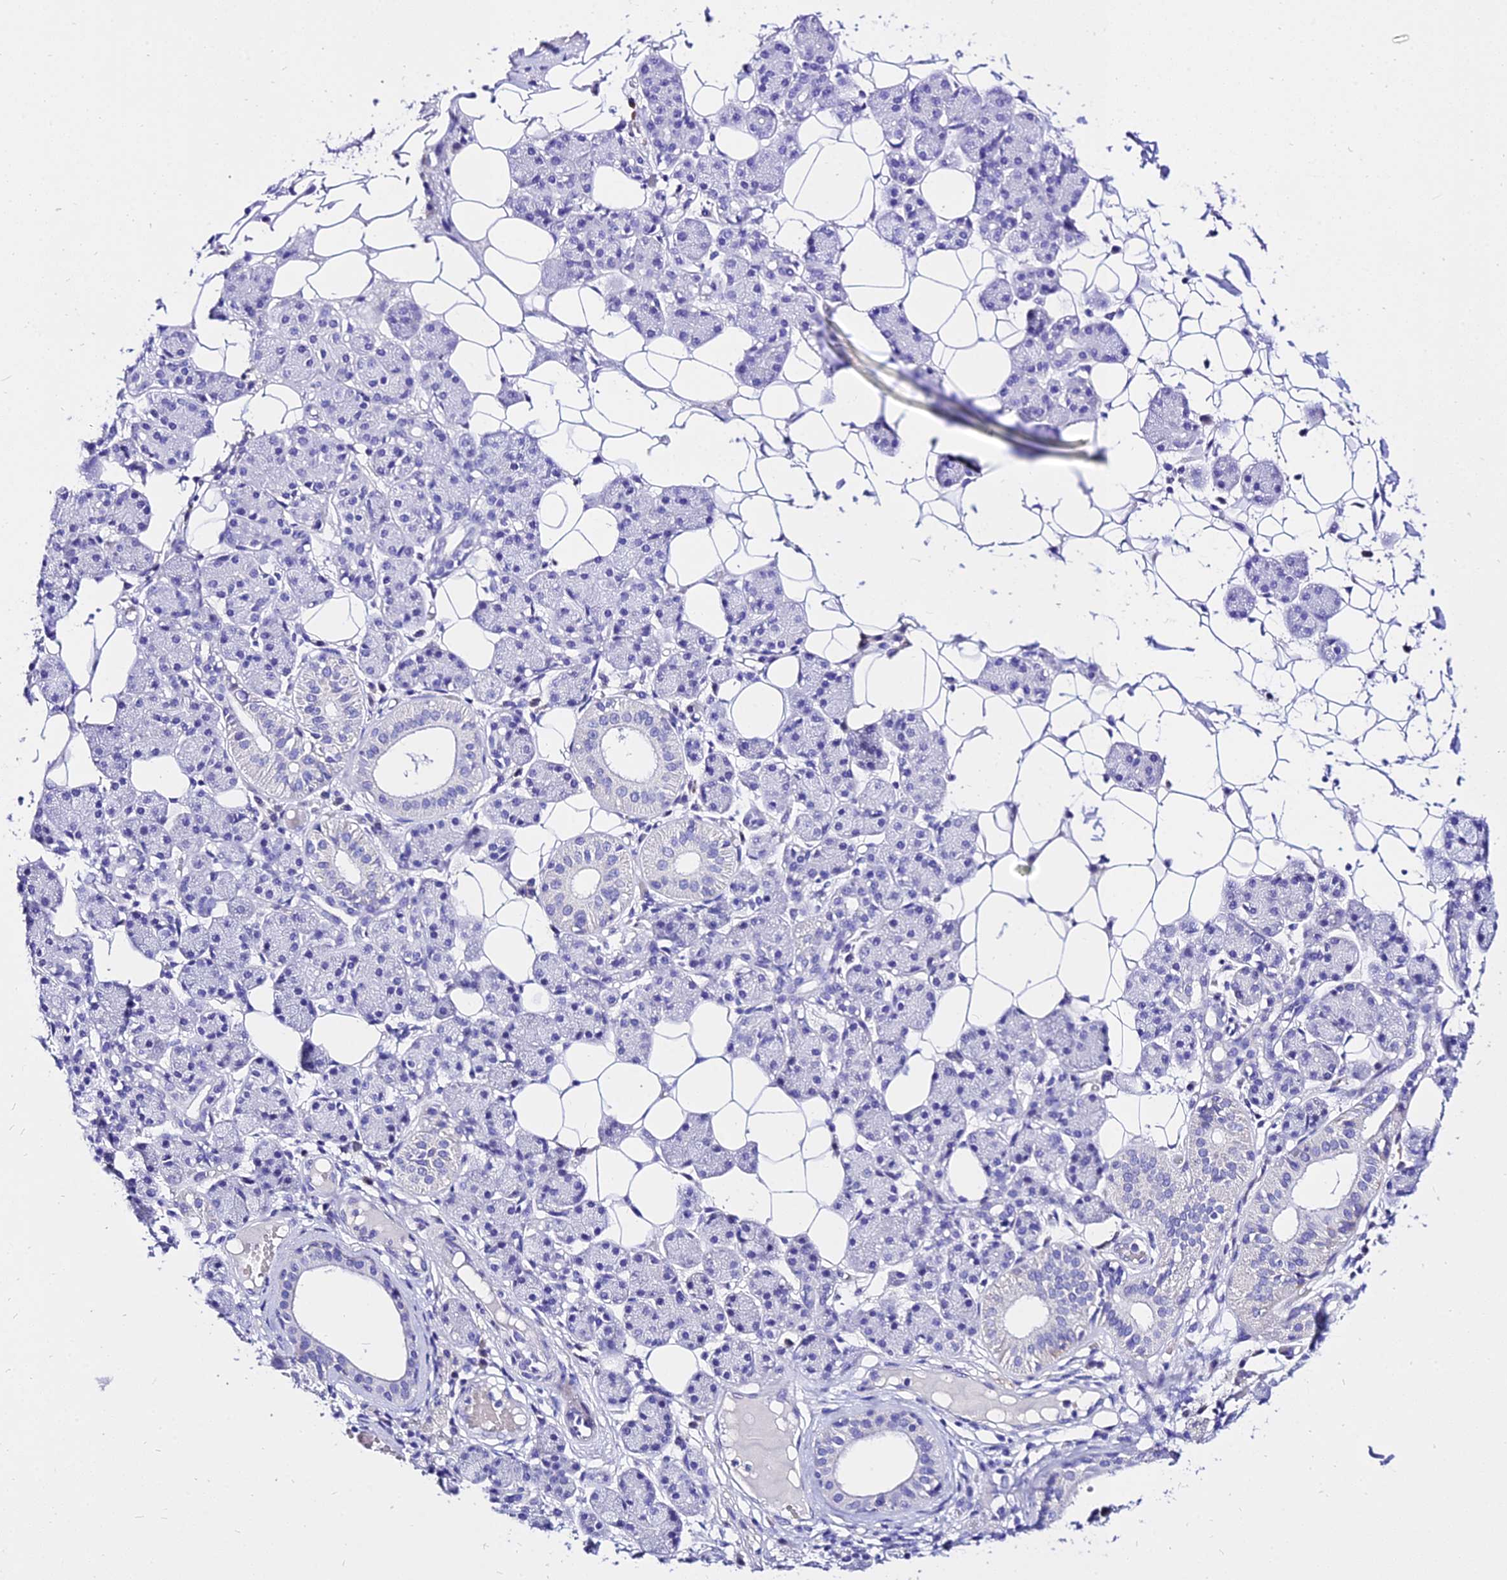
{"staining": {"intensity": "negative", "quantity": "none", "location": "none"}, "tissue": "salivary gland", "cell_type": "Glandular cells", "image_type": "normal", "snomed": [{"axis": "morphology", "description": "Normal tissue, NOS"}, {"axis": "topography", "description": "Salivary gland"}], "caption": "Immunohistochemical staining of unremarkable human salivary gland demonstrates no significant staining in glandular cells.", "gene": "DEFB106A", "patient": {"sex": "female", "age": 33}}